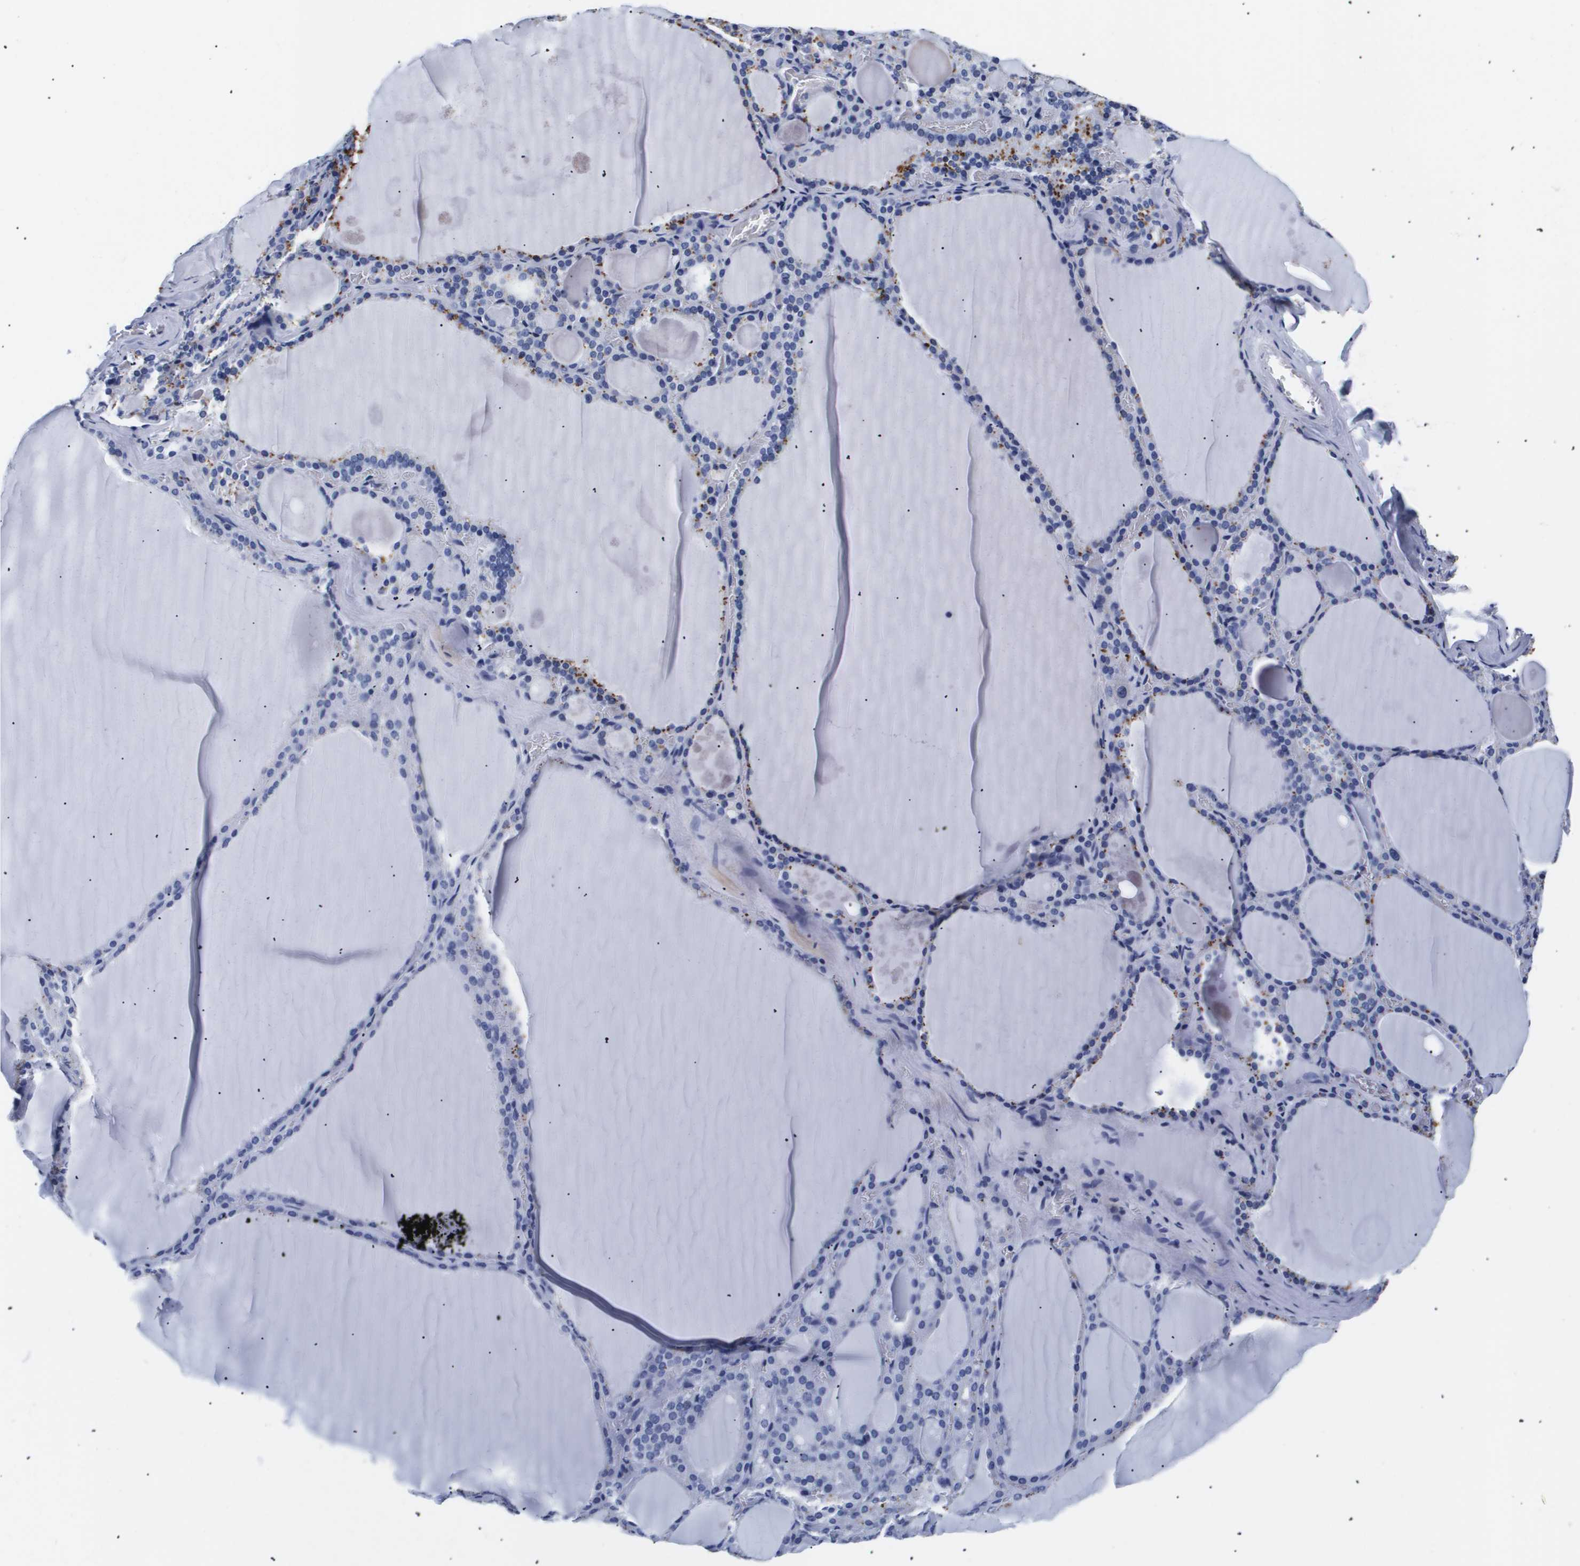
{"staining": {"intensity": "negative", "quantity": "none", "location": "none"}, "tissue": "thyroid gland", "cell_type": "Glandular cells", "image_type": "normal", "snomed": [{"axis": "morphology", "description": "Normal tissue, NOS"}, {"axis": "topography", "description": "Thyroid gland"}], "caption": "Human thyroid gland stained for a protein using IHC exhibits no staining in glandular cells.", "gene": "ATP6V0A4", "patient": {"sex": "male", "age": 56}}